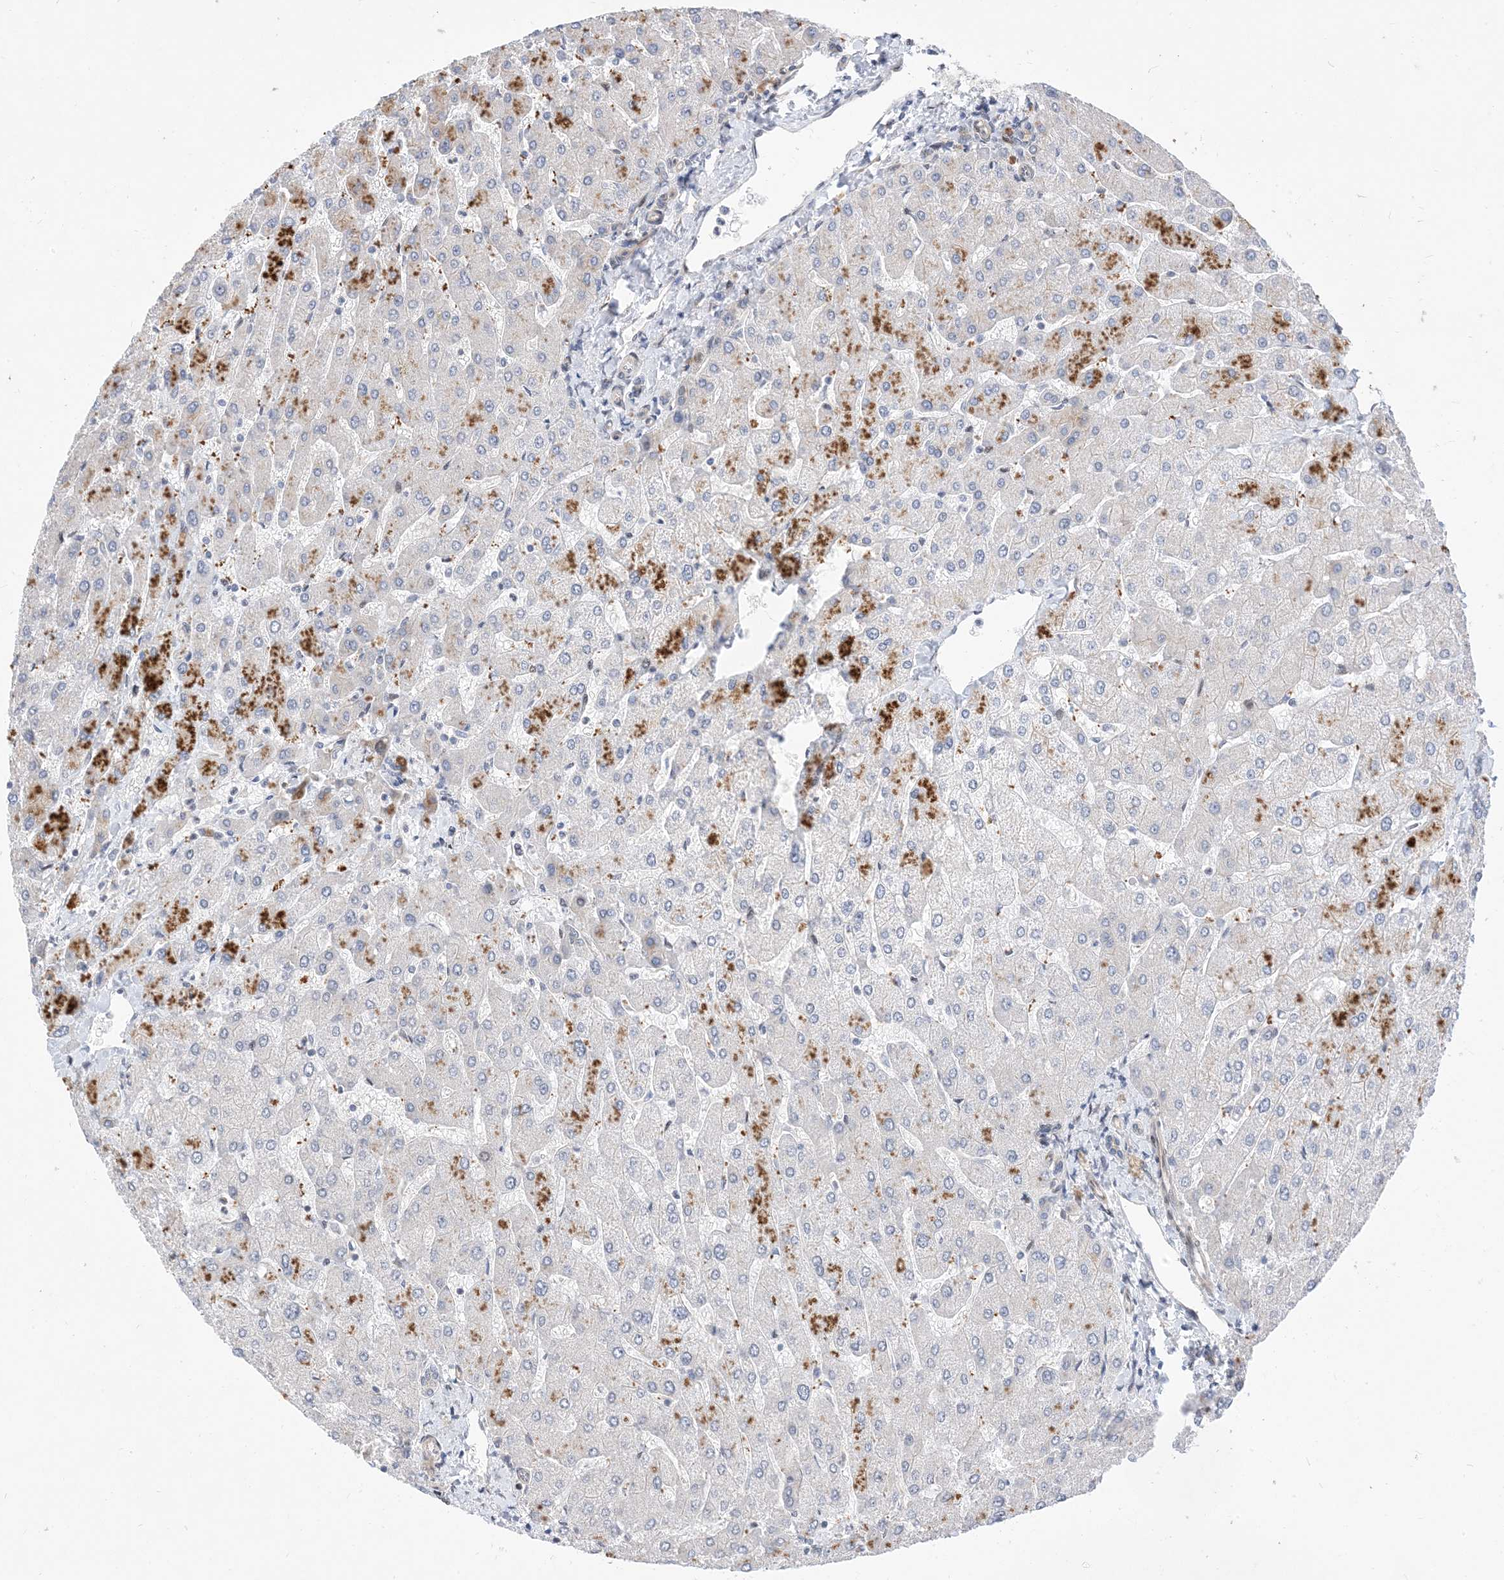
{"staining": {"intensity": "negative", "quantity": "none", "location": "none"}, "tissue": "liver", "cell_type": "Cholangiocytes", "image_type": "normal", "snomed": [{"axis": "morphology", "description": "Normal tissue, NOS"}, {"axis": "topography", "description": "Liver"}], "caption": "DAB (3,3'-diaminobenzidine) immunohistochemical staining of unremarkable human liver reveals no significant positivity in cholangiocytes.", "gene": "TYSND1", "patient": {"sex": "male", "age": 55}}